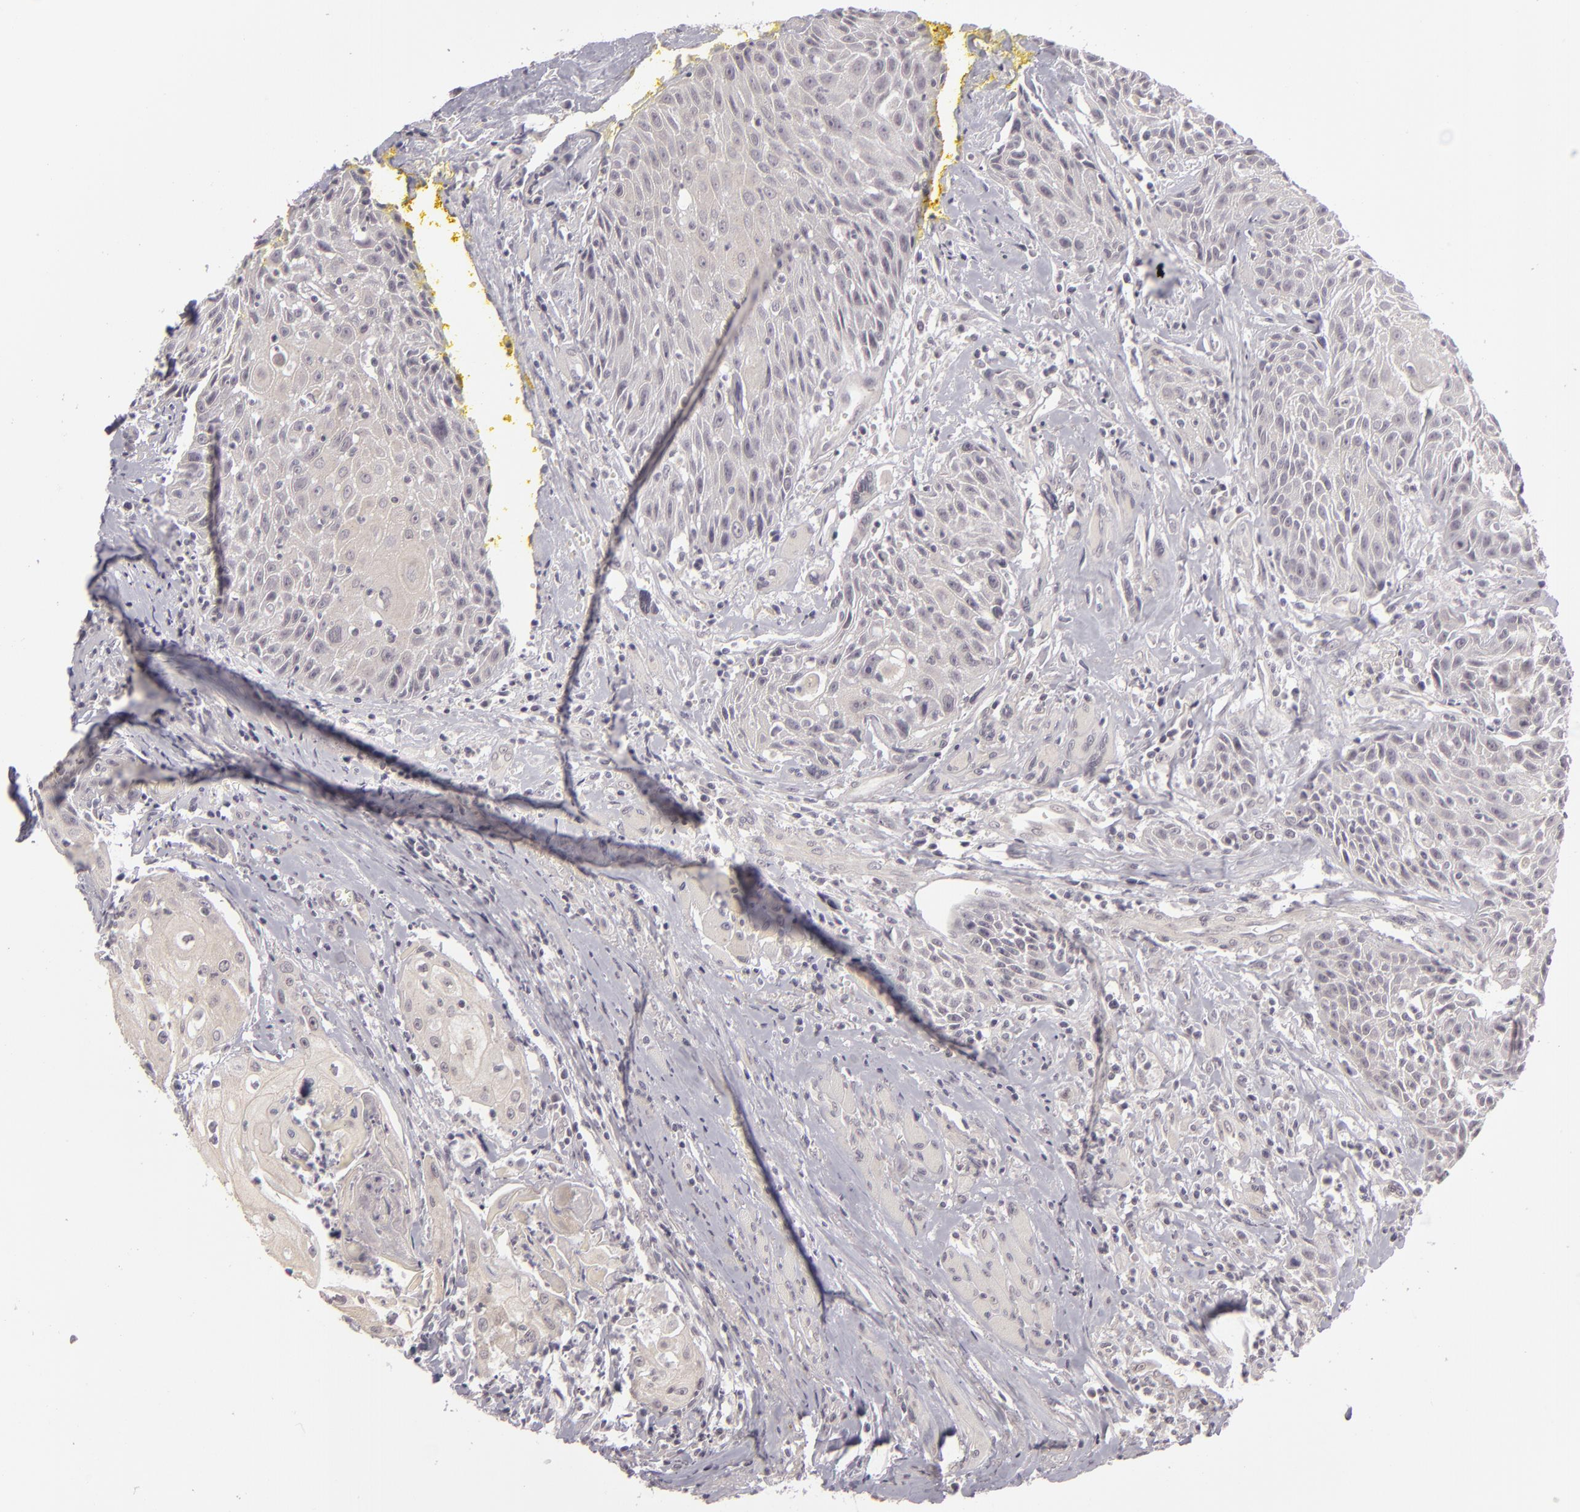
{"staining": {"intensity": "weak", "quantity": ">75%", "location": "cytoplasmic/membranous"}, "tissue": "head and neck cancer", "cell_type": "Tumor cells", "image_type": "cancer", "snomed": [{"axis": "morphology", "description": "Squamous cell carcinoma, NOS"}, {"axis": "topography", "description": "Oral tissue"}, {"axis": "topography", "description": "Head-Neck"}], "caption": "Head and neck cancer (squamous cell carcinoma) was stained to show a protein in brown. There is low levels of weak cytoplasmic/membranous expression in approximately >75% of tumor cells. (IHC, brightfield microscopy, high magnification).", "gene": "DLG3", "patient": {"sex": "female", "age": 82}}